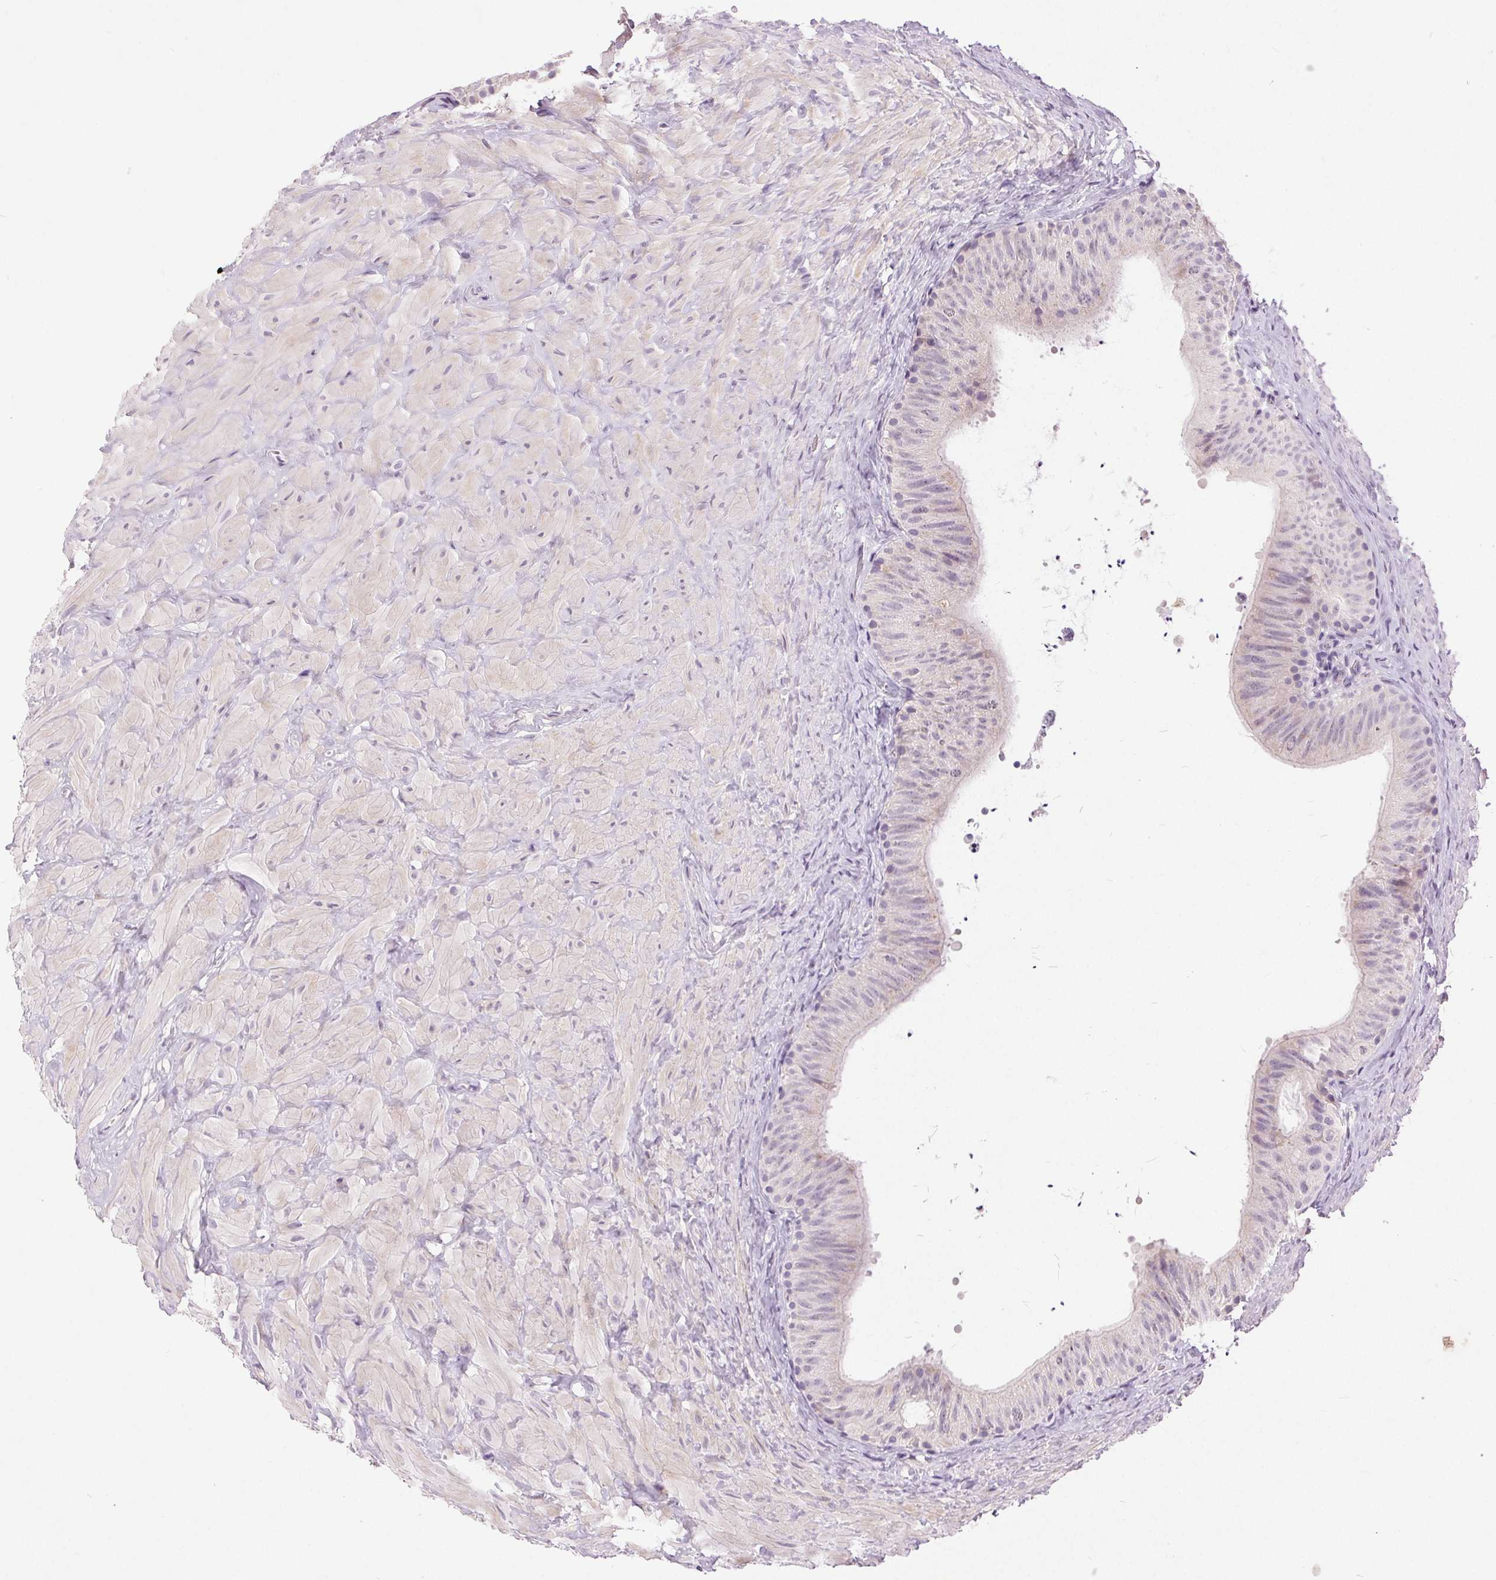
{"staining": {"intensity": "negative", "quantity": "none", "location": "none"}, "tissue": "epididymis", "cell_type": "Glandular cells", "image_type": "normal", "snomed": [{"axis": "morphology", "description": "Normal tissue, NOS"}, {"axis": "topography", "description": "Epididymis, spermatic cord, NOS"}, {"axis": "topography", "description": "Epididymis"}], "caption": "A high-resolution image shows immunohistochemistry staining of normal epididymis, which exhibits no significant expression in glandular cells.", "gene": "DSG3", "patient": {"sex": "male", "age": 31}}